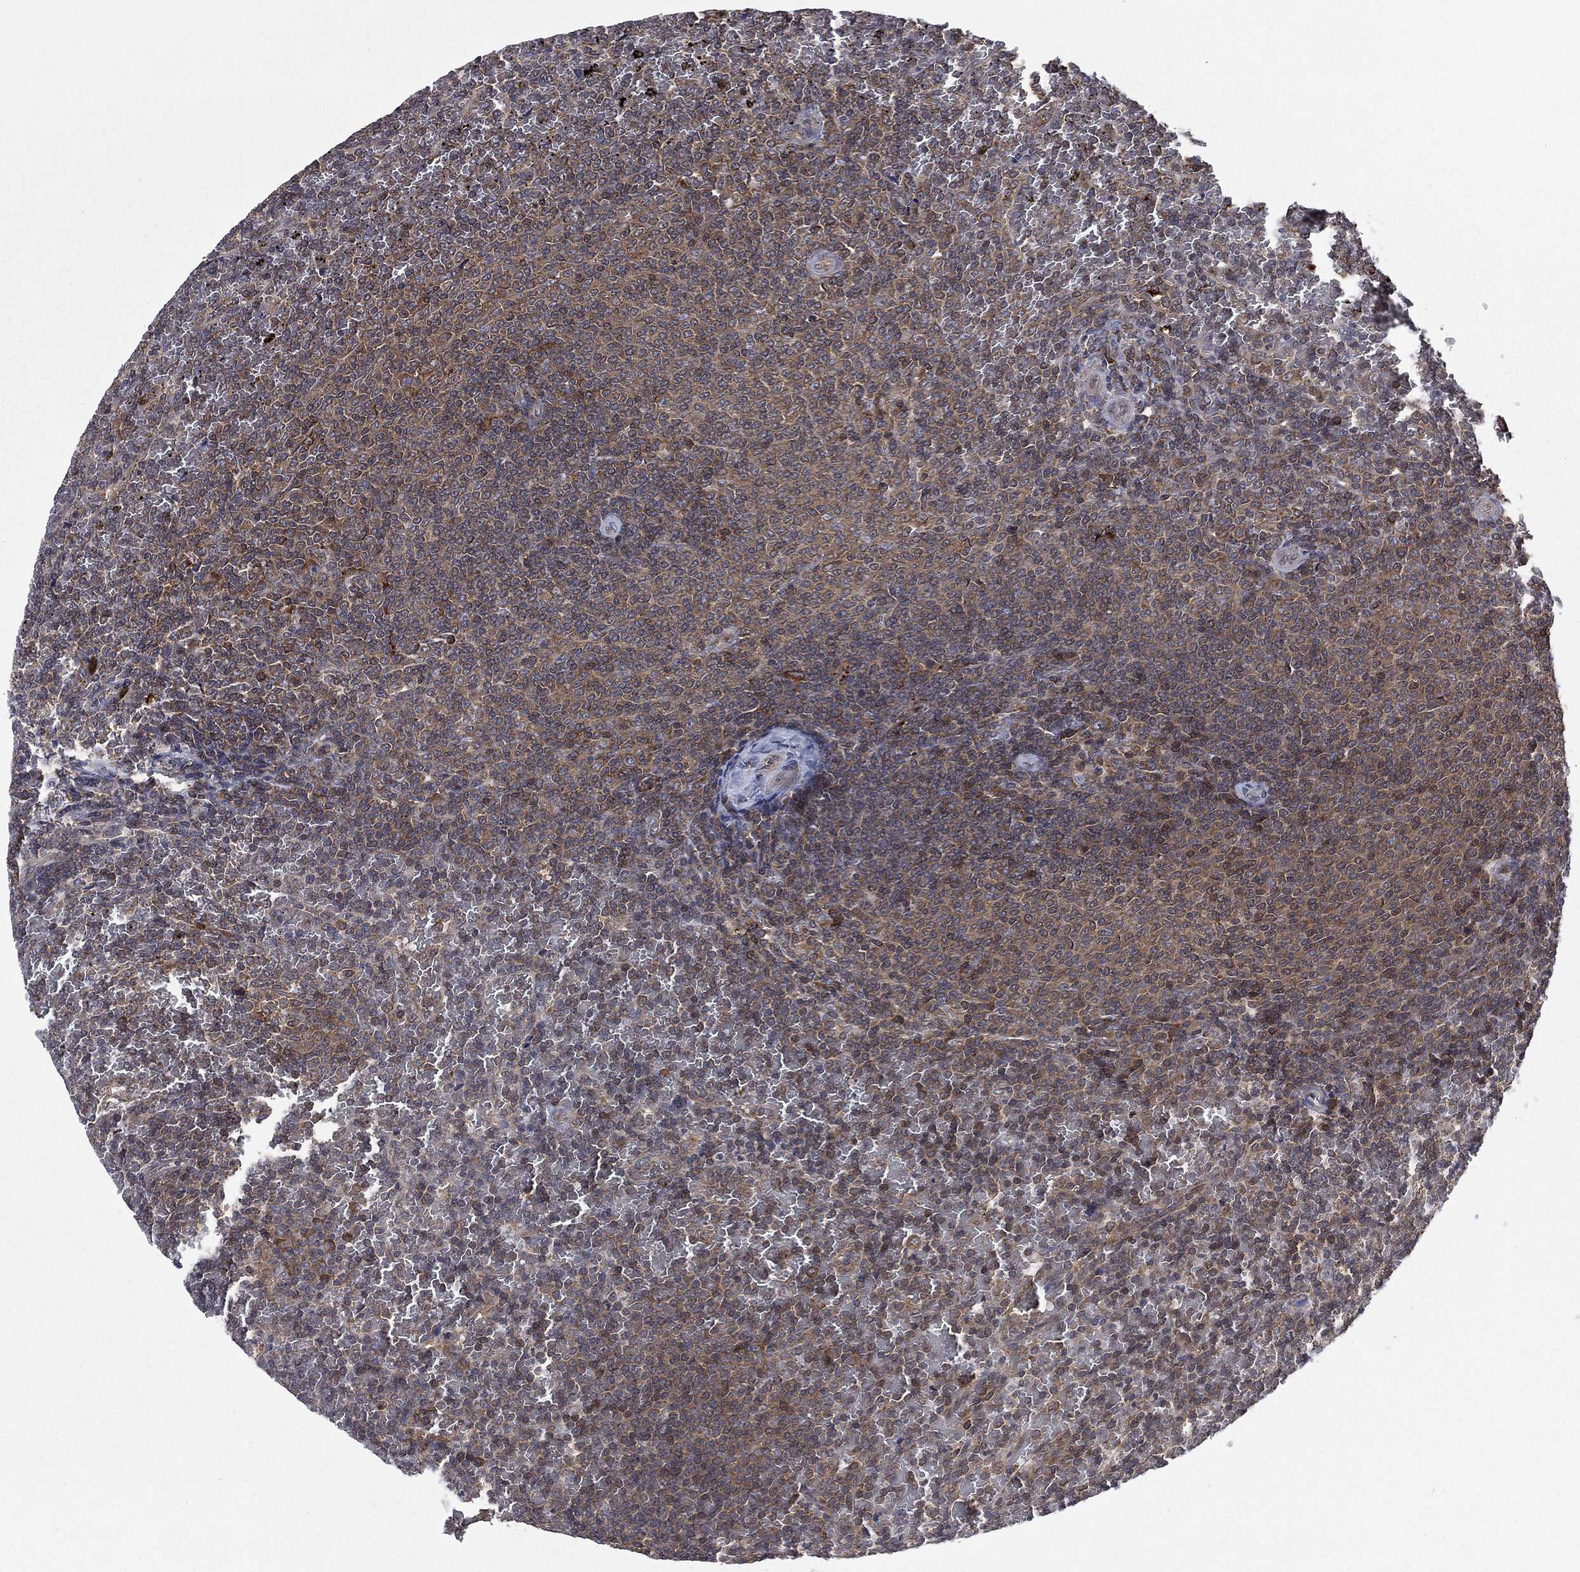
{"staining": {"intensity": "weak", "quantity": "25%-75%", "location": "cytoplasmic/membranous"}, "tissue": "lymphoma", "cell_type": "Tumor cells", "image_type": "cancer", "snomed": [{"axis": "morphology", "description": "Malignant lymphoma, non-Hodgkin's type, Low grade"}, {"axis": "topography", "description": "Spleen"}], "caption": "High-magnification brightfield microscopy of malignant lymphoma, non-Hodgkin's type (low-grade) stained with DAB (3,3'-diaminobenzidine) (brown) and counterstained with hematoxylin (blue). tumor cells exhibit weak cytoplasmic/membranous staining is identified in about25%-75% of cells.", "gene": "C2orf76", "patient": {"sex": "female", "age": 77}}